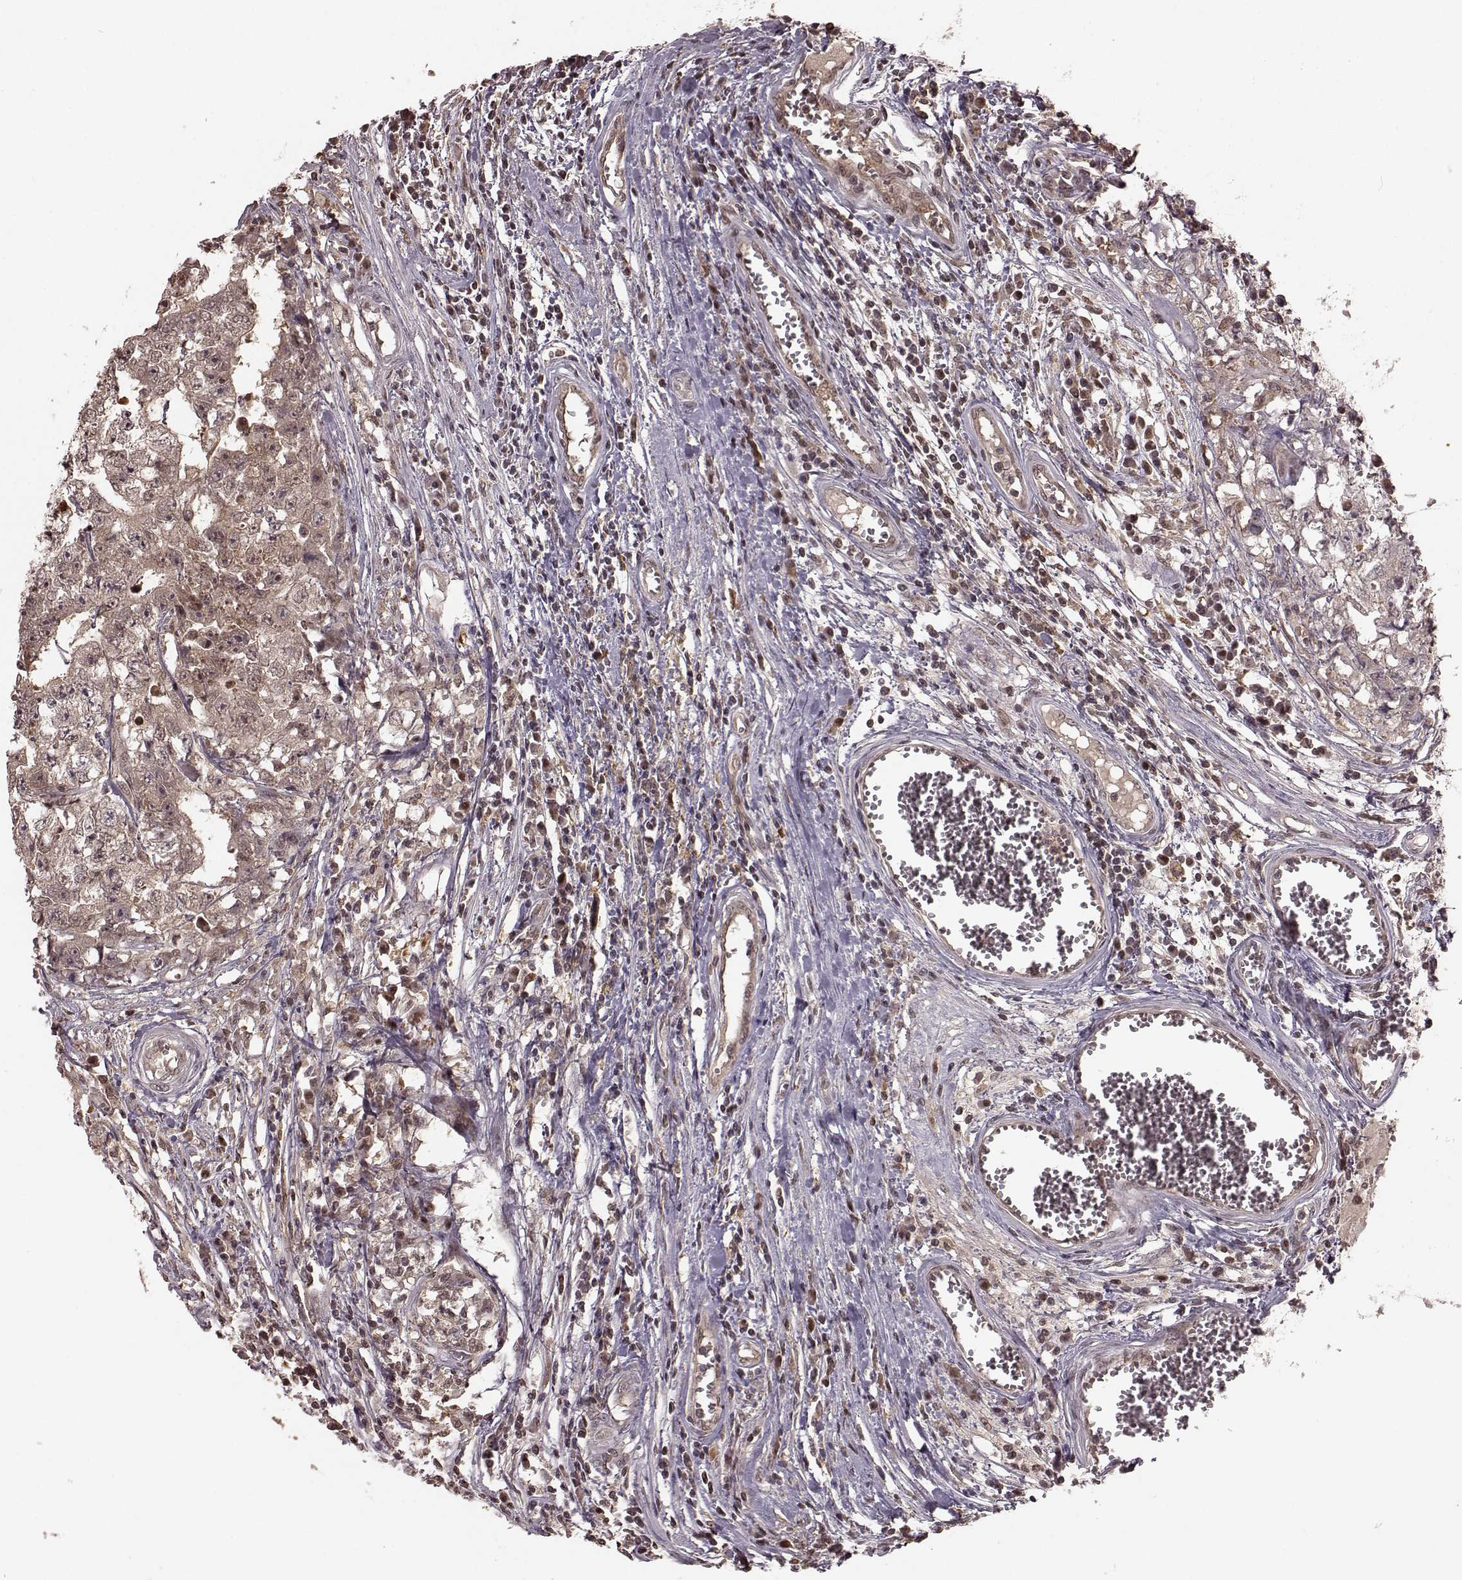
{"staining": {"intensity": "weak", "quantity": "25%-75%", "location": "cytoplasmic/membranous,nuclear"}, "tissue": "testis cancer", "cell_type": "Tumor cells", "image_type": "cancer", "snomed": [{"axis": "morphology", "description": "Carcinoma, Embryonal, NOS"}, {"axis": "topography", "description": "Testis"}], "caption": "A low amount of weak cytoplasmic/membranous and nuclear expression is seen in about 25%-75% of tumor cells in testis cancer (embryonal carcinoma) tissue.", "gene": "GSS", "patient": {"sex": "male", "age": 36}}